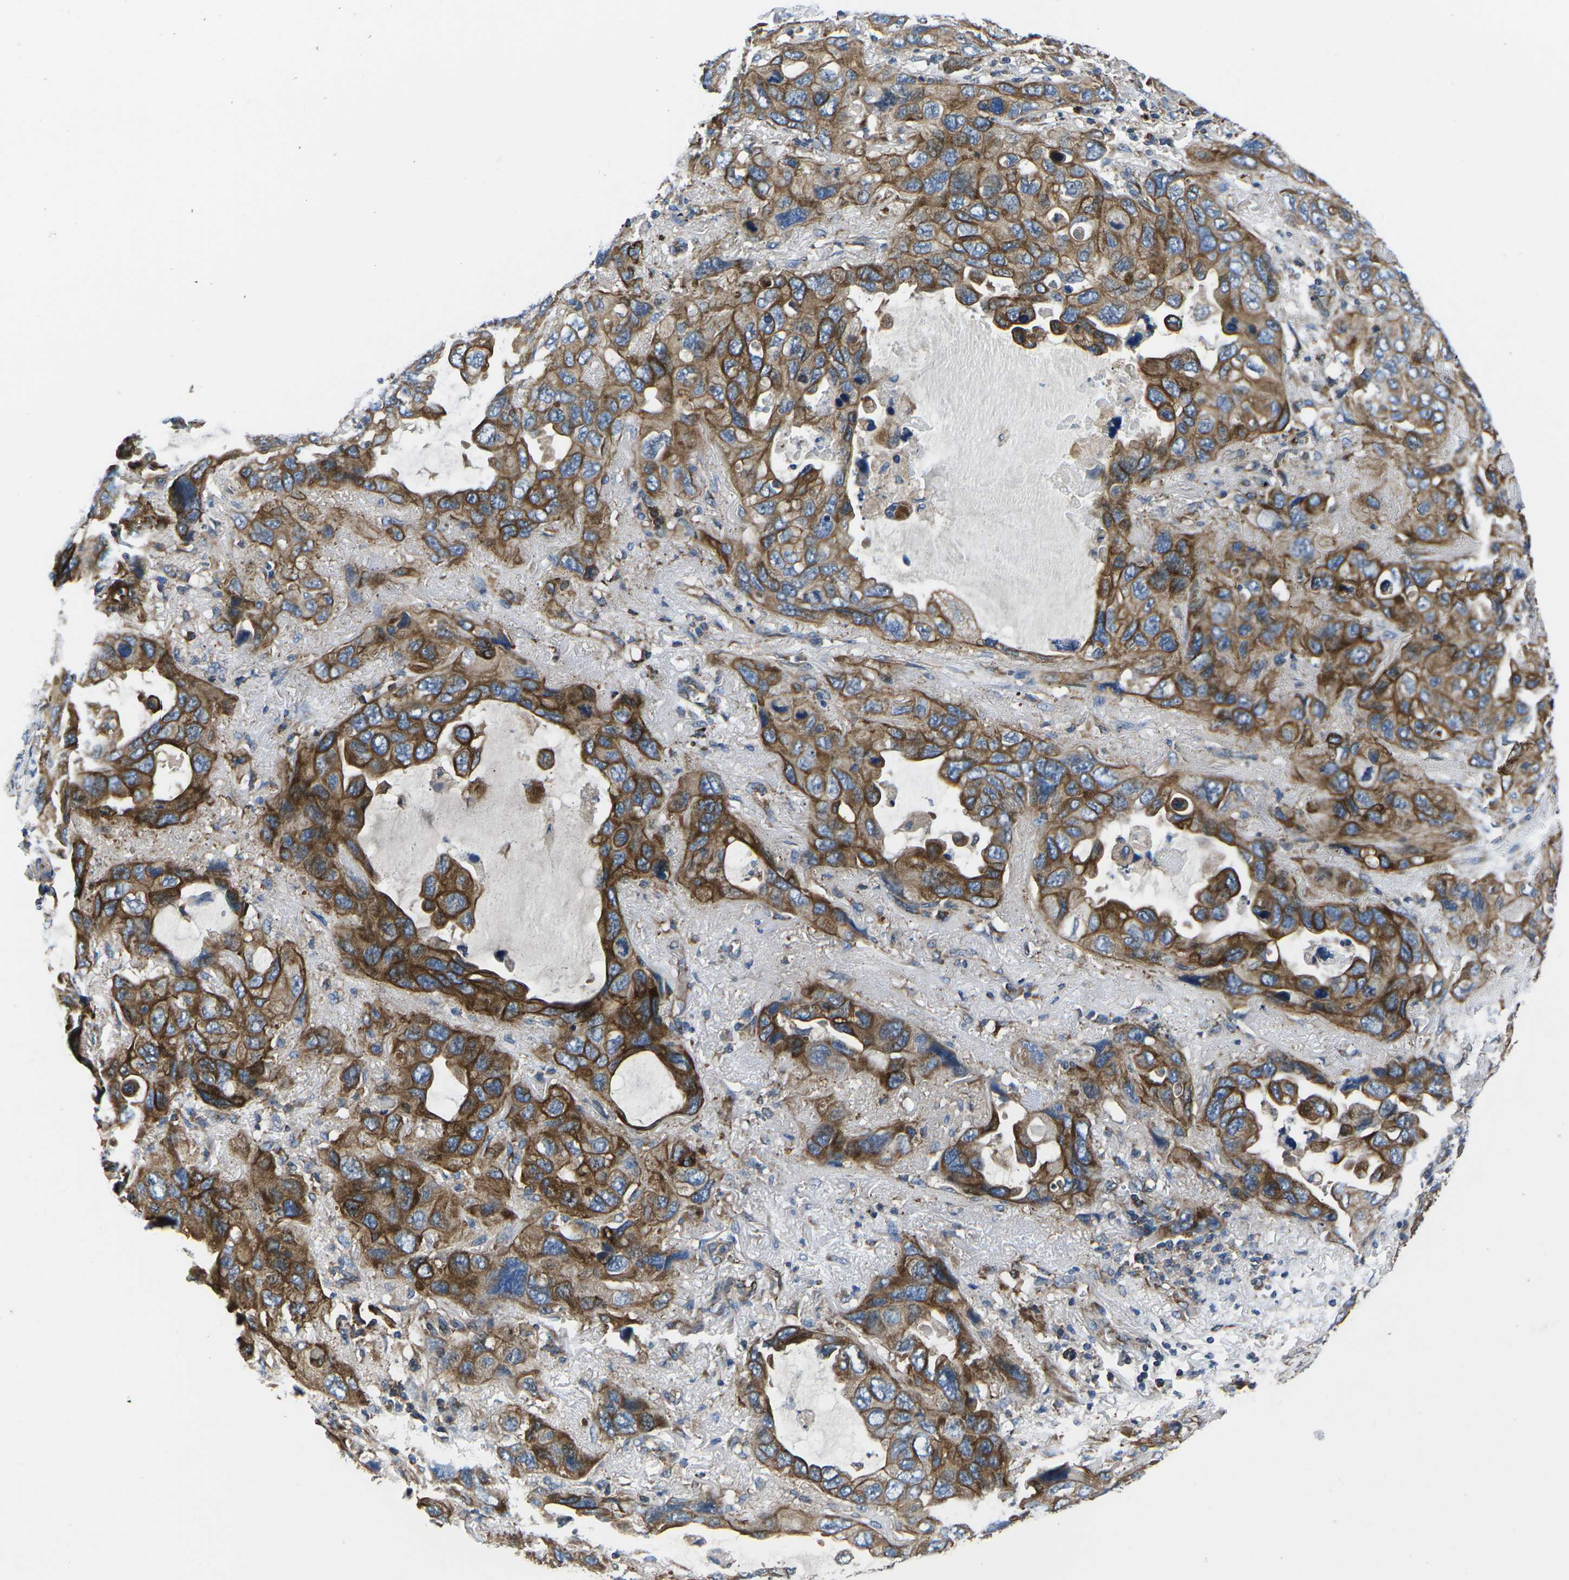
{"staining": {"intensity": "strong", "quantity": ">75%", "location": "cytoplasmic/membranous"}, "tissue": "lung cancer", "cell_type": "Tumor cells", "image_type": "cancer", "snomed": [{"axis": "morphology", "description": "Squamous cell carcinoma, NOS"}, {"axis": "topography", "description": "Lung"}], "caption": "Immunohistochemistry of lung cancer (squamous cell carcinoma) shows high levels of strong cytoplasmic/membranous positivity in approximately >75% of tumor cells. (Stains: DAB (3,3'-diaminobenzidine) in brown, nuclei in blue, Microscopy: brightfield microscopy at high magnification).", "gene": "KCNJ15", "patient": {"sex": "female", "age": 73}}